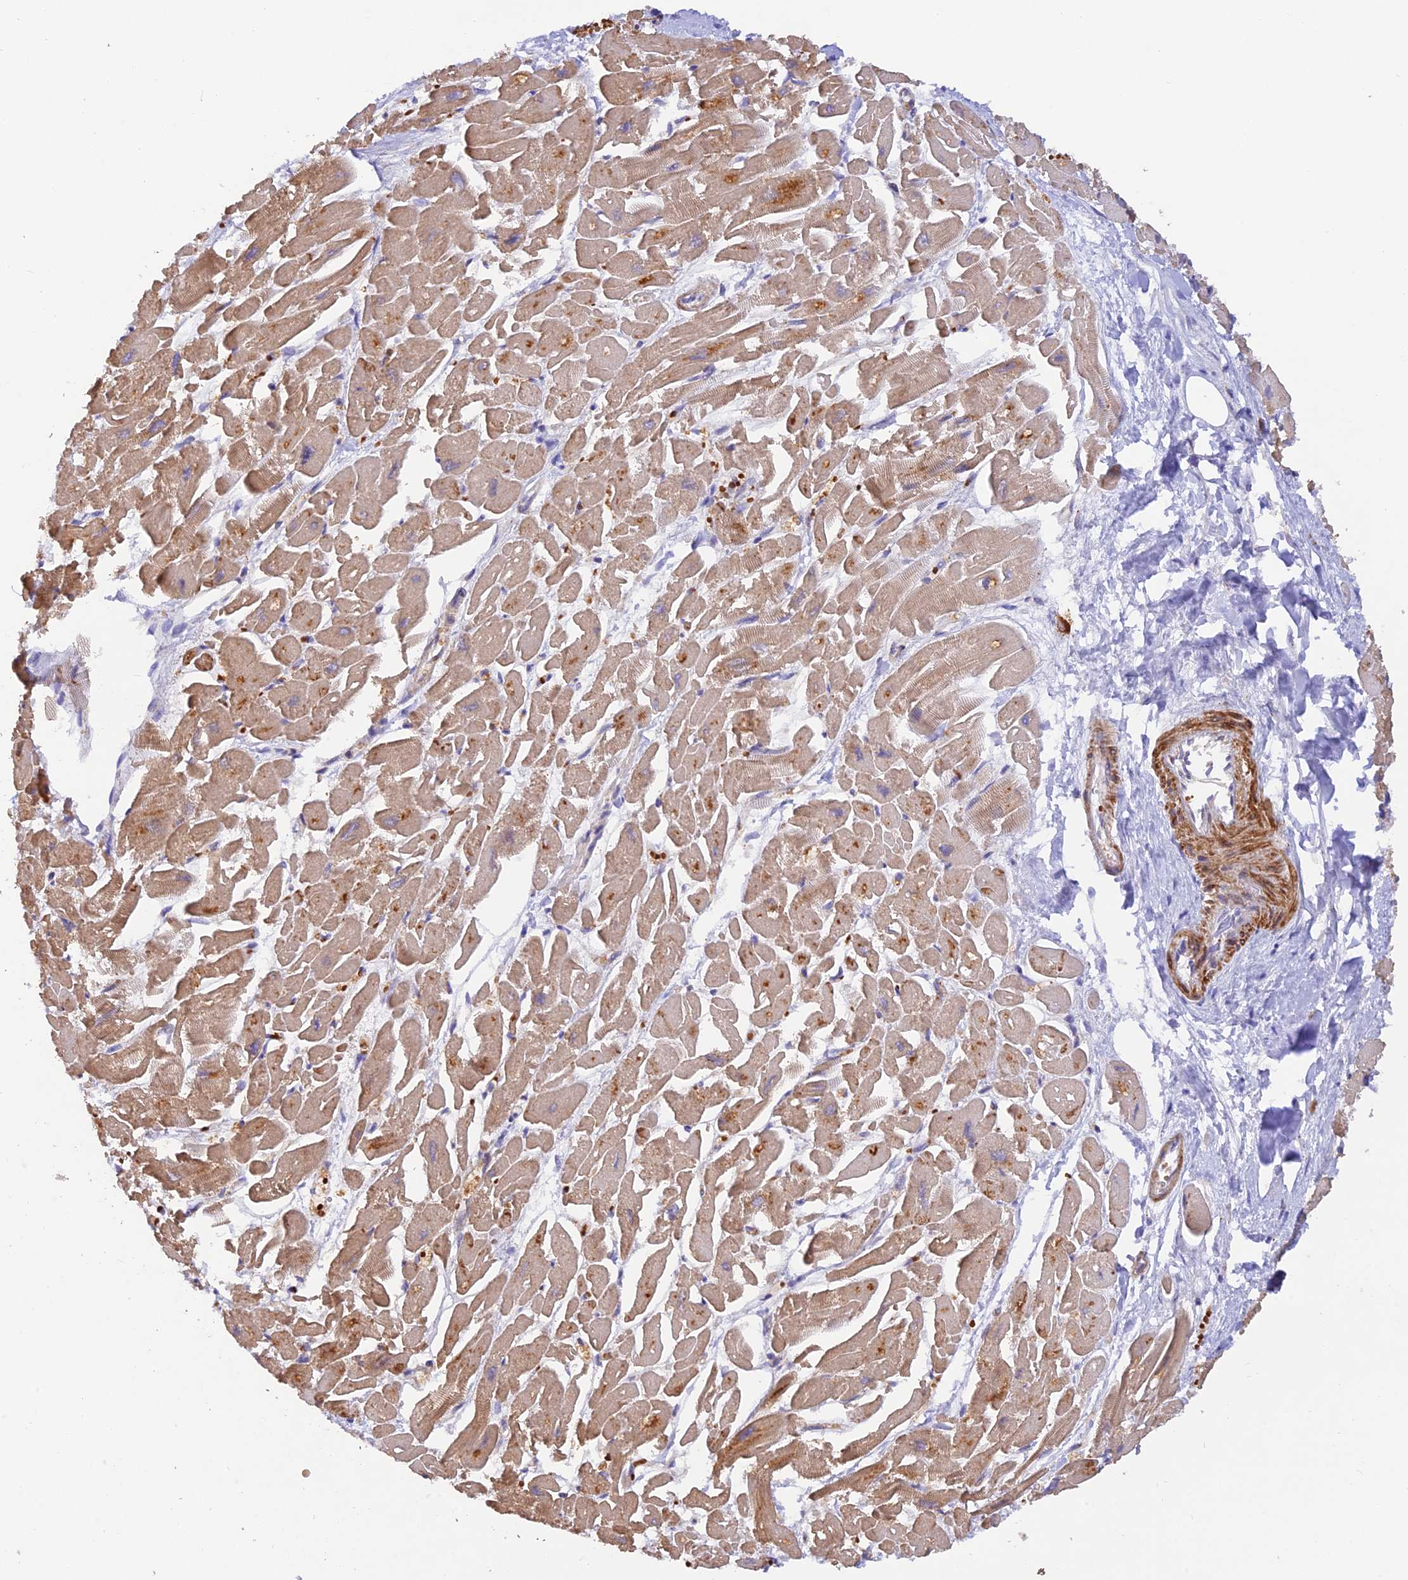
{"staining": {"intensity": "moderate", "quantity": ">75%", "location": "cytoplasmic/membranous"}, "tissue": "heart muscle", "cell_type": "Cardiomyocytes", "image_type": "normal", "snomed": [{"axis": "morphology", "description": "Normal tissue, NOS"}, {"axis": "topography", "description": "Heart"}], "caption": "A brown stain shows moderate cytoplasmic/membranous positivity of a protein in cardiomyocytes of normal heart muscle. (brown staining indicates protein expression, while blue staining denotes nuclei).", "gene": "WDFY4", "patient": {"sex": "male", "age": 54}}